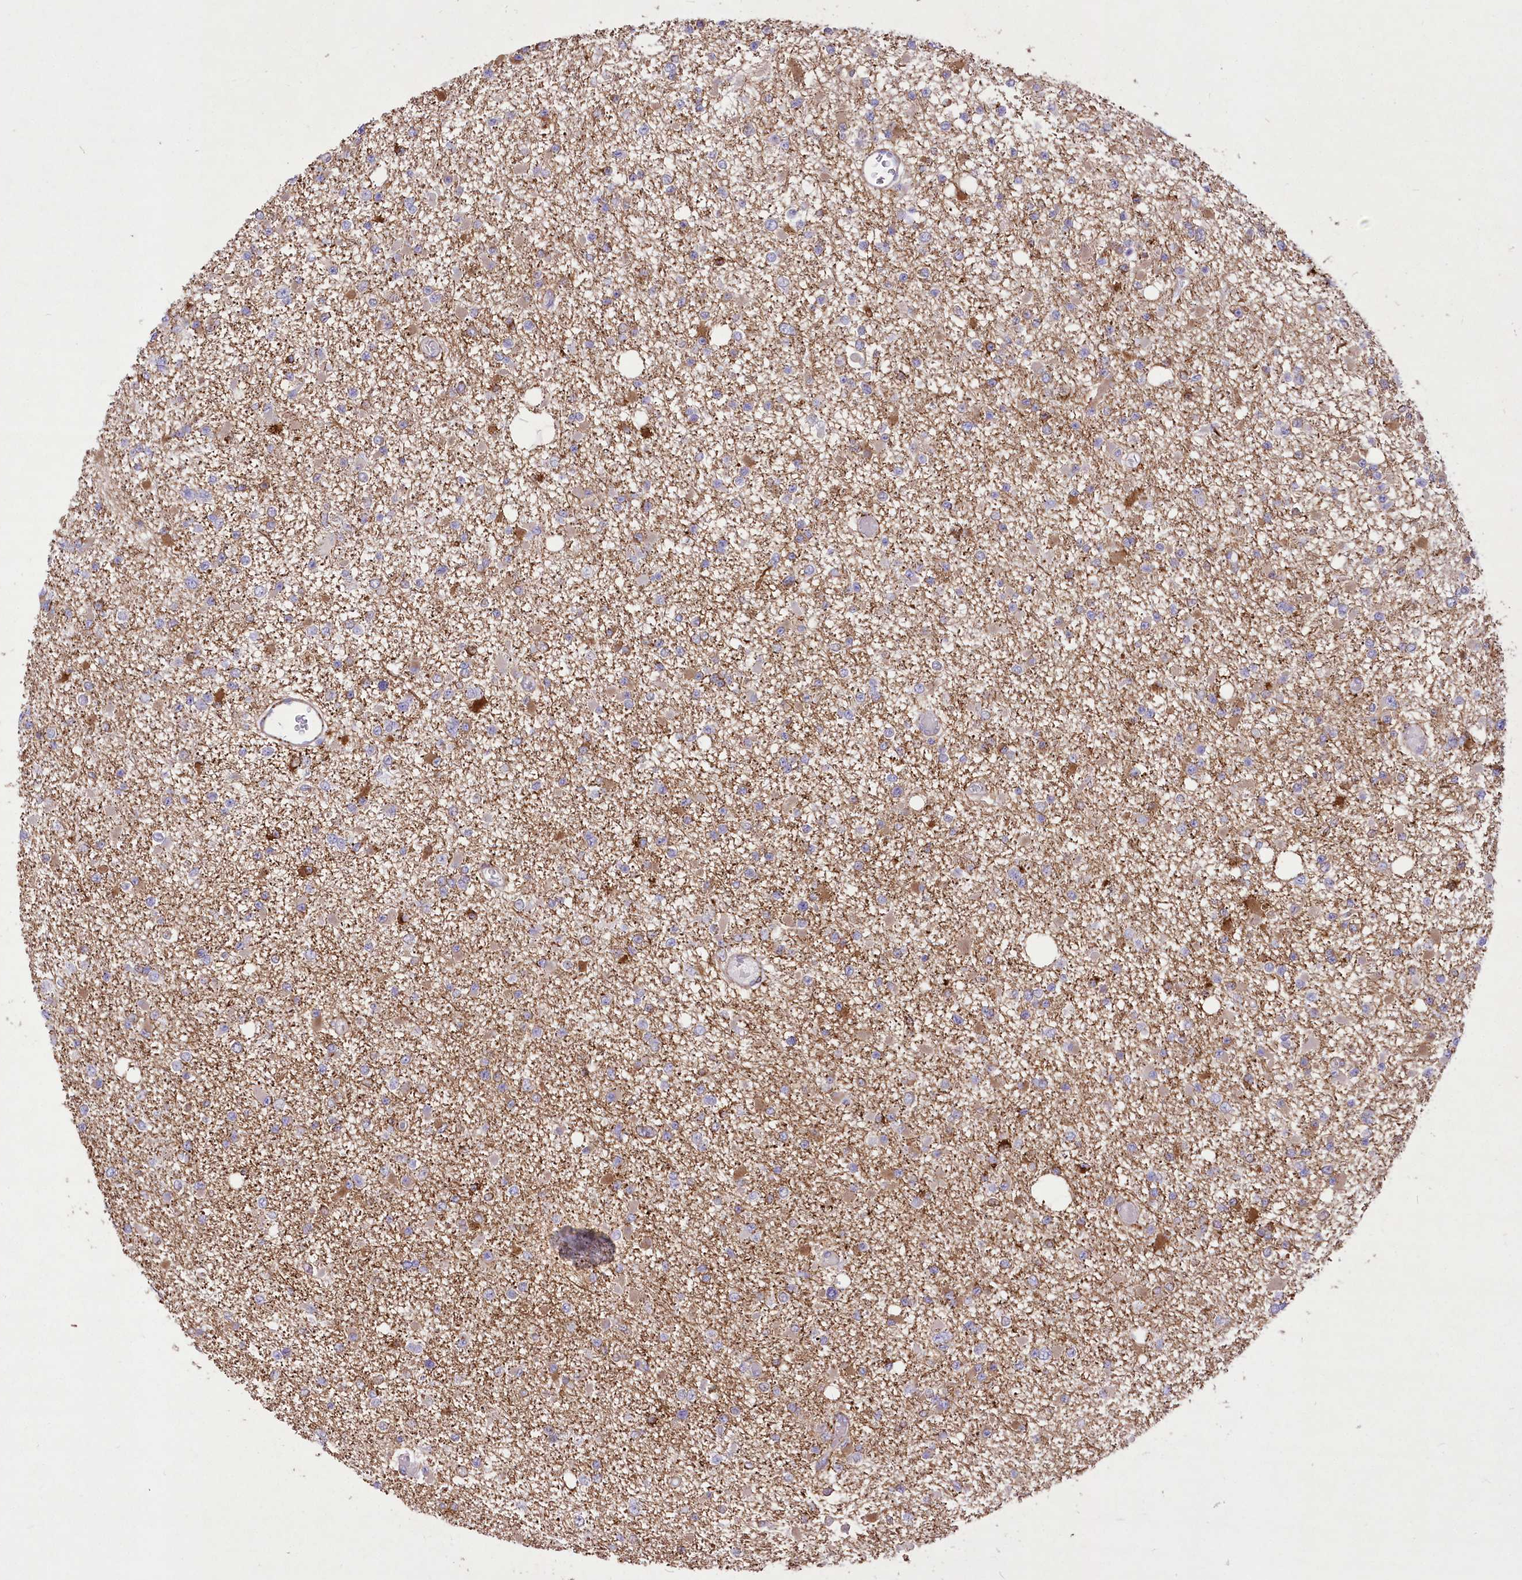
{"staining": {"intensity": "negative", "quantity": "none", "location": "none"}, "tissue": "glioma", "cell_type": "Tumor cells", "image_type": "cancer", "snomed": [{"axis": "morphology", "description": "Glioma, malignant, Low grade"}, {"axis": "topography", "description": "Brain"}], "caption": "This is an immunohistochemistry photomicrograph of human glioma. There is no expression in tumor cells.", "gene": "ANGPTL3", "patient": {"sex": "female", "age": 22}}